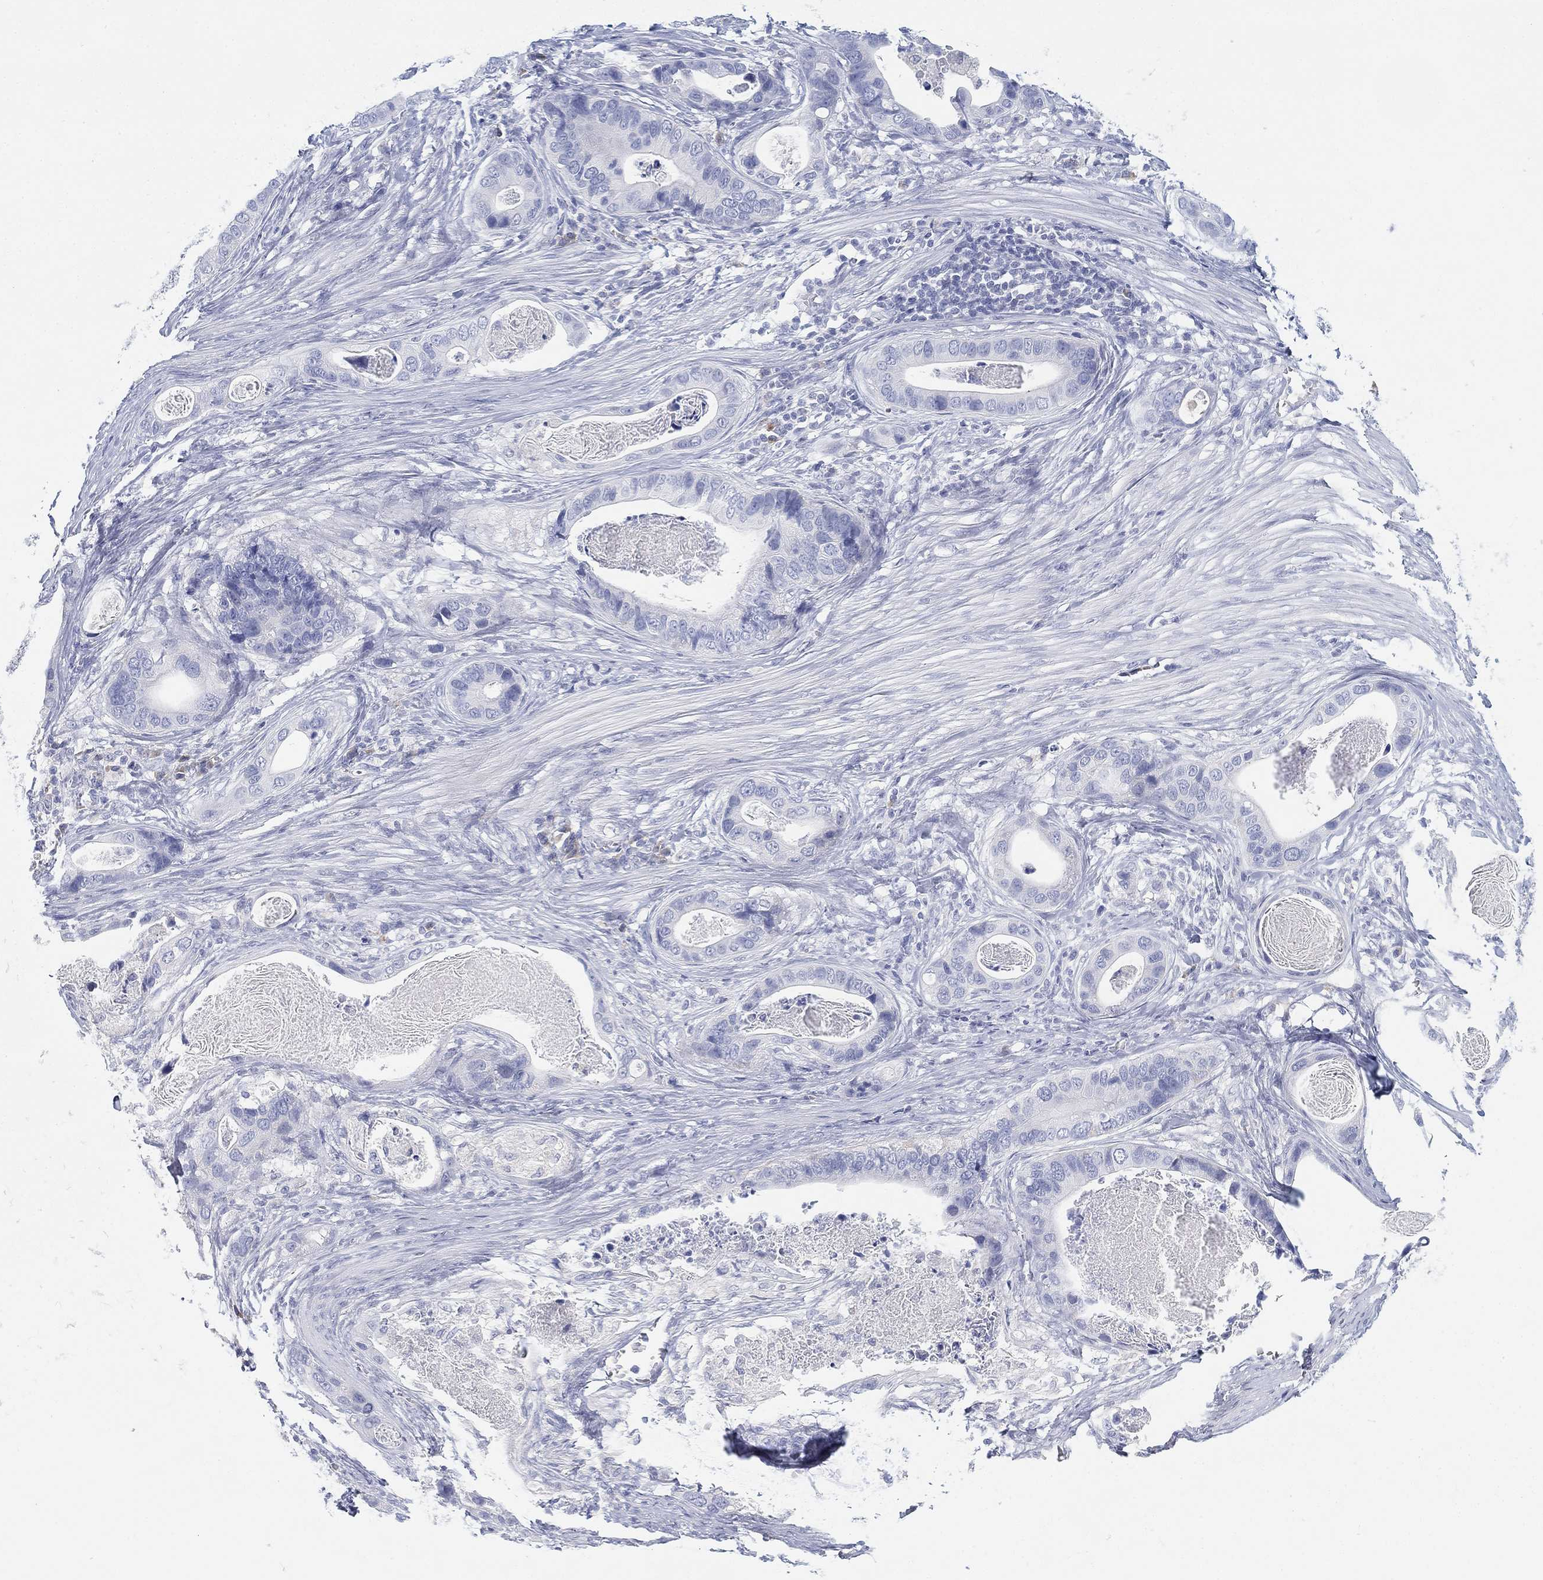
{"staining": {"intensity": "negative", "quantity": "none", "location": "none"}, "tissue": "stomach cancer", "cell_type": "Tumor cells", "image_type": "cancer", "snomed": [{"axis": "morphology", "description": "Adenocarcinoma, NOS"}, {"axis": "topography", "description": "Stomach"}], "caption": "Tumor cells show no significant protein staining in stomach adenocarcinoma. (DAB IHC, high magnification).", "gene": "GCNA", "patient": {"sex": "male", "age": 84}}